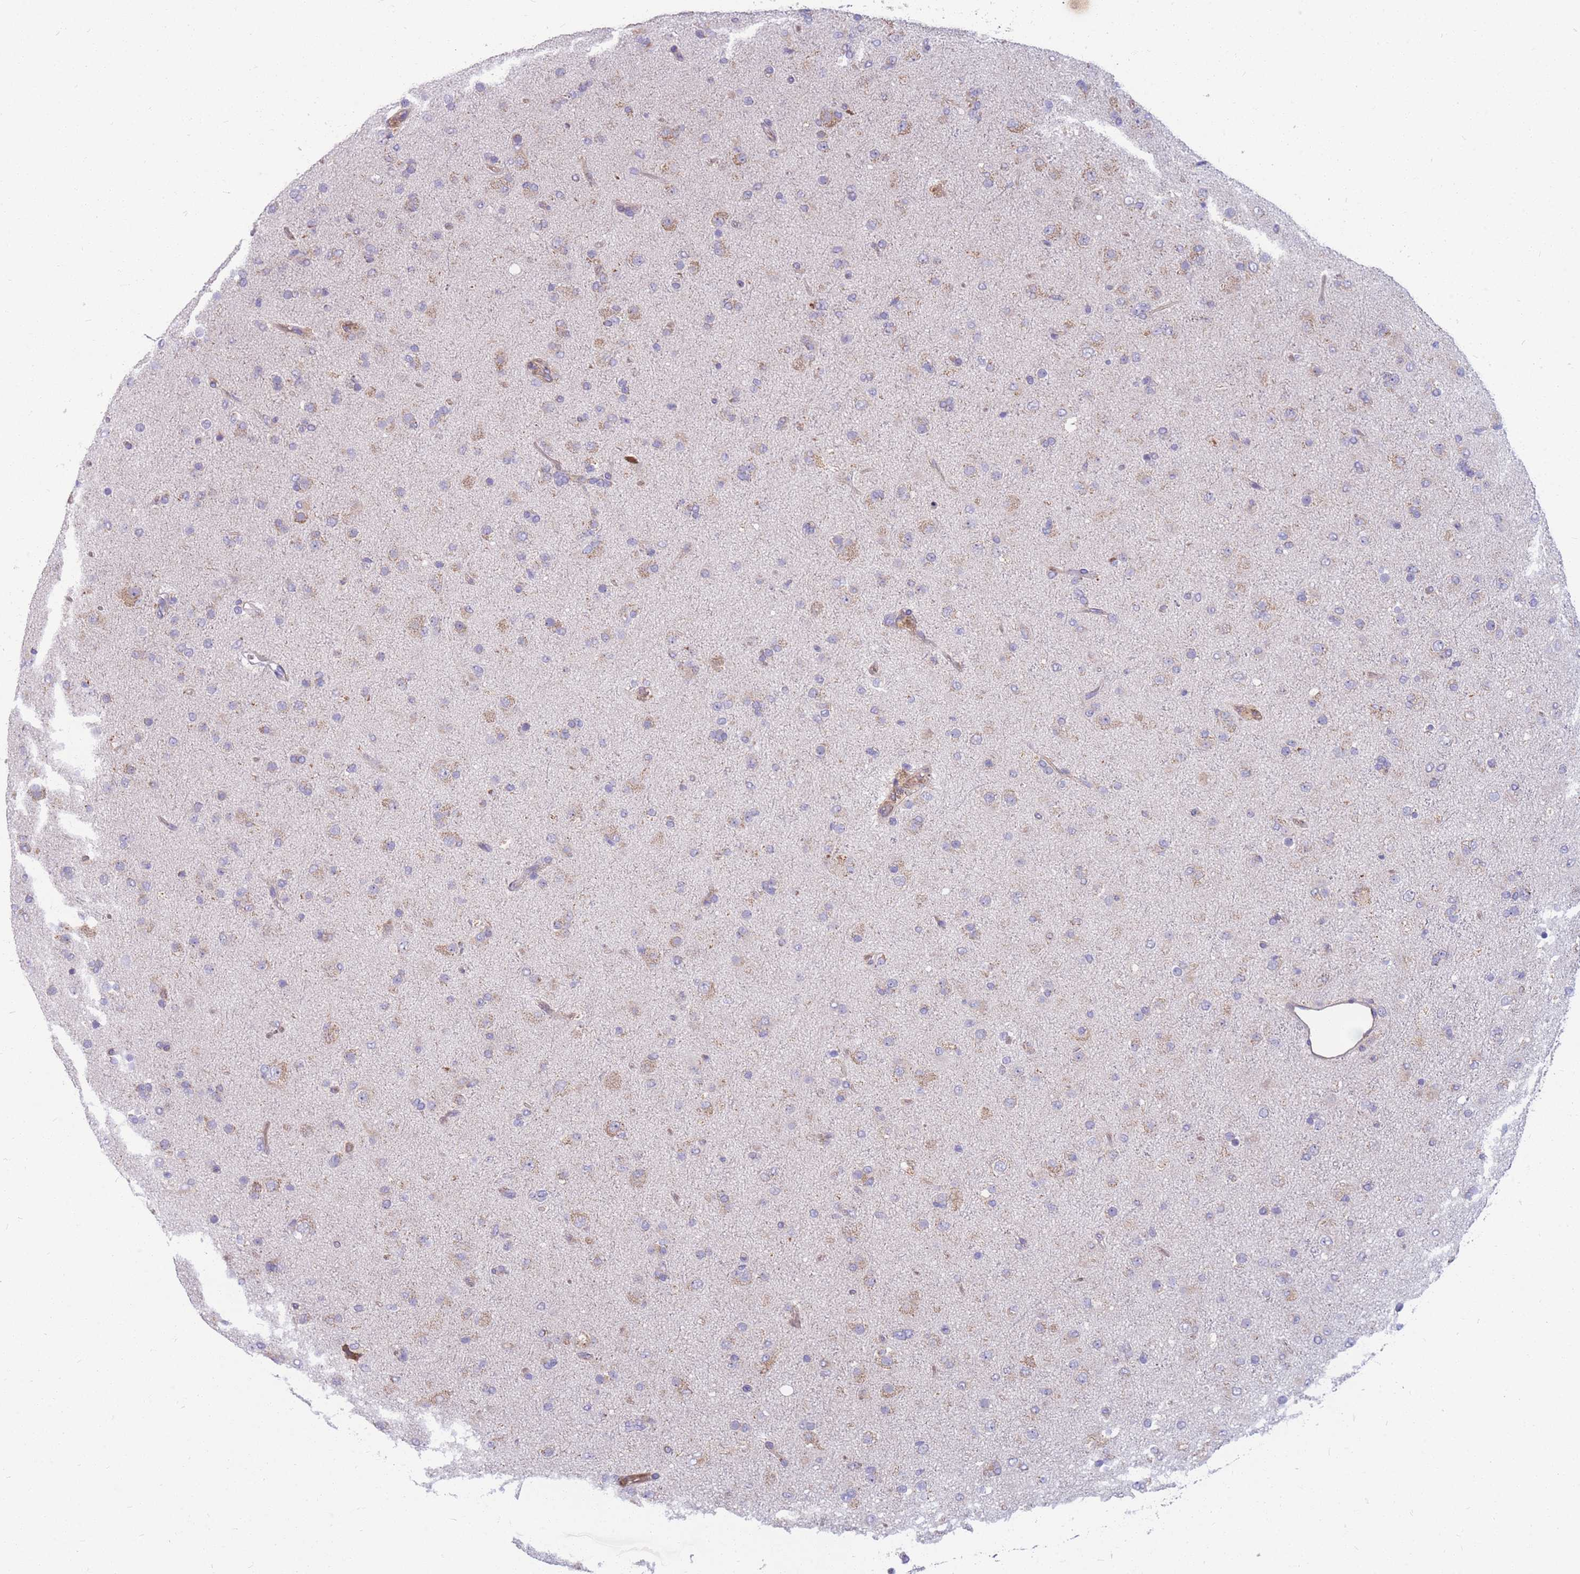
{"staining": {"intensity": "weak", "quantity": "25%-75%", "location": "cytoplasmic/membranous"}, "tissue": "glioma", "cell_type": "Tumor cells", "image_type": "cancer", "snomed": [{"axis": "morphology", "description": "Glioma, malignant, Low grade"}, {"axis": "topography", "description": "Brain"}], "caption": "Malignant glioma (low-grade) stained with a brown dye reveals weak cytoplasmic/membranous positive staining in approximately 25%-75% of tumor cells.", "gene": "MRPS9", "patient": {"sex": "male", "age": 65}}